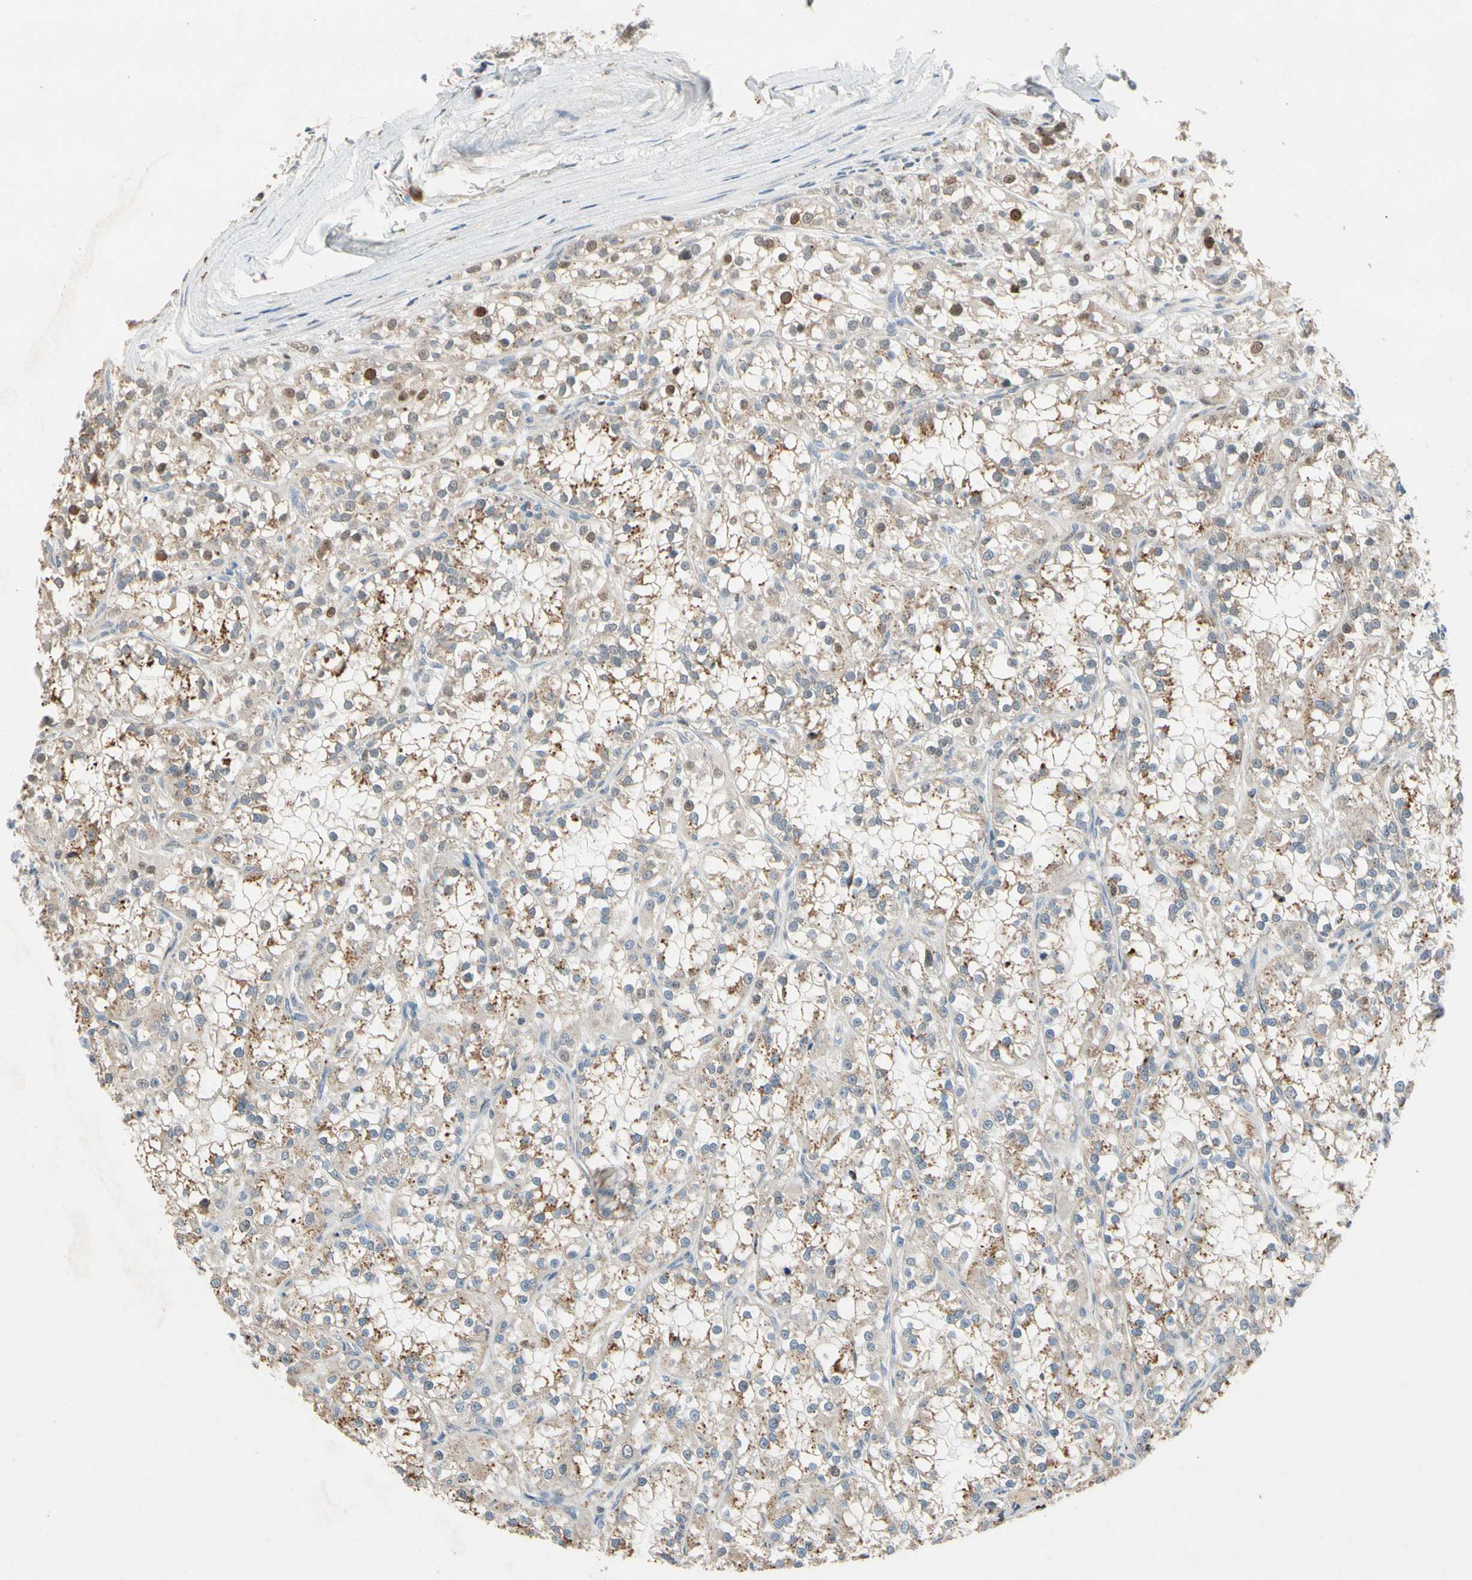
{"staining": {"intensity": "moderate", "quantity": ">75%", "location": "cytoplasmic/membranous,nuclear"}, "tissue": "renal cancer", "cell_type": "Tumor cells", "image_type": "cancer", "snomed": [{"axis": "morphology", "description": "Adenocarcinoma, NOS"}, {"axis": "topography", "description": "Kidney"}], "caption": "Immunohistochemistry (IHC) (DAB) staining of renal cancer (adenocarcinoma) displays moderate cytoplasmic/membranous and nuclear protein expression in about >75% of tumor cells.", "gene": "ZKSCAN4", "patient": {"sex": "female", "age": 52}}